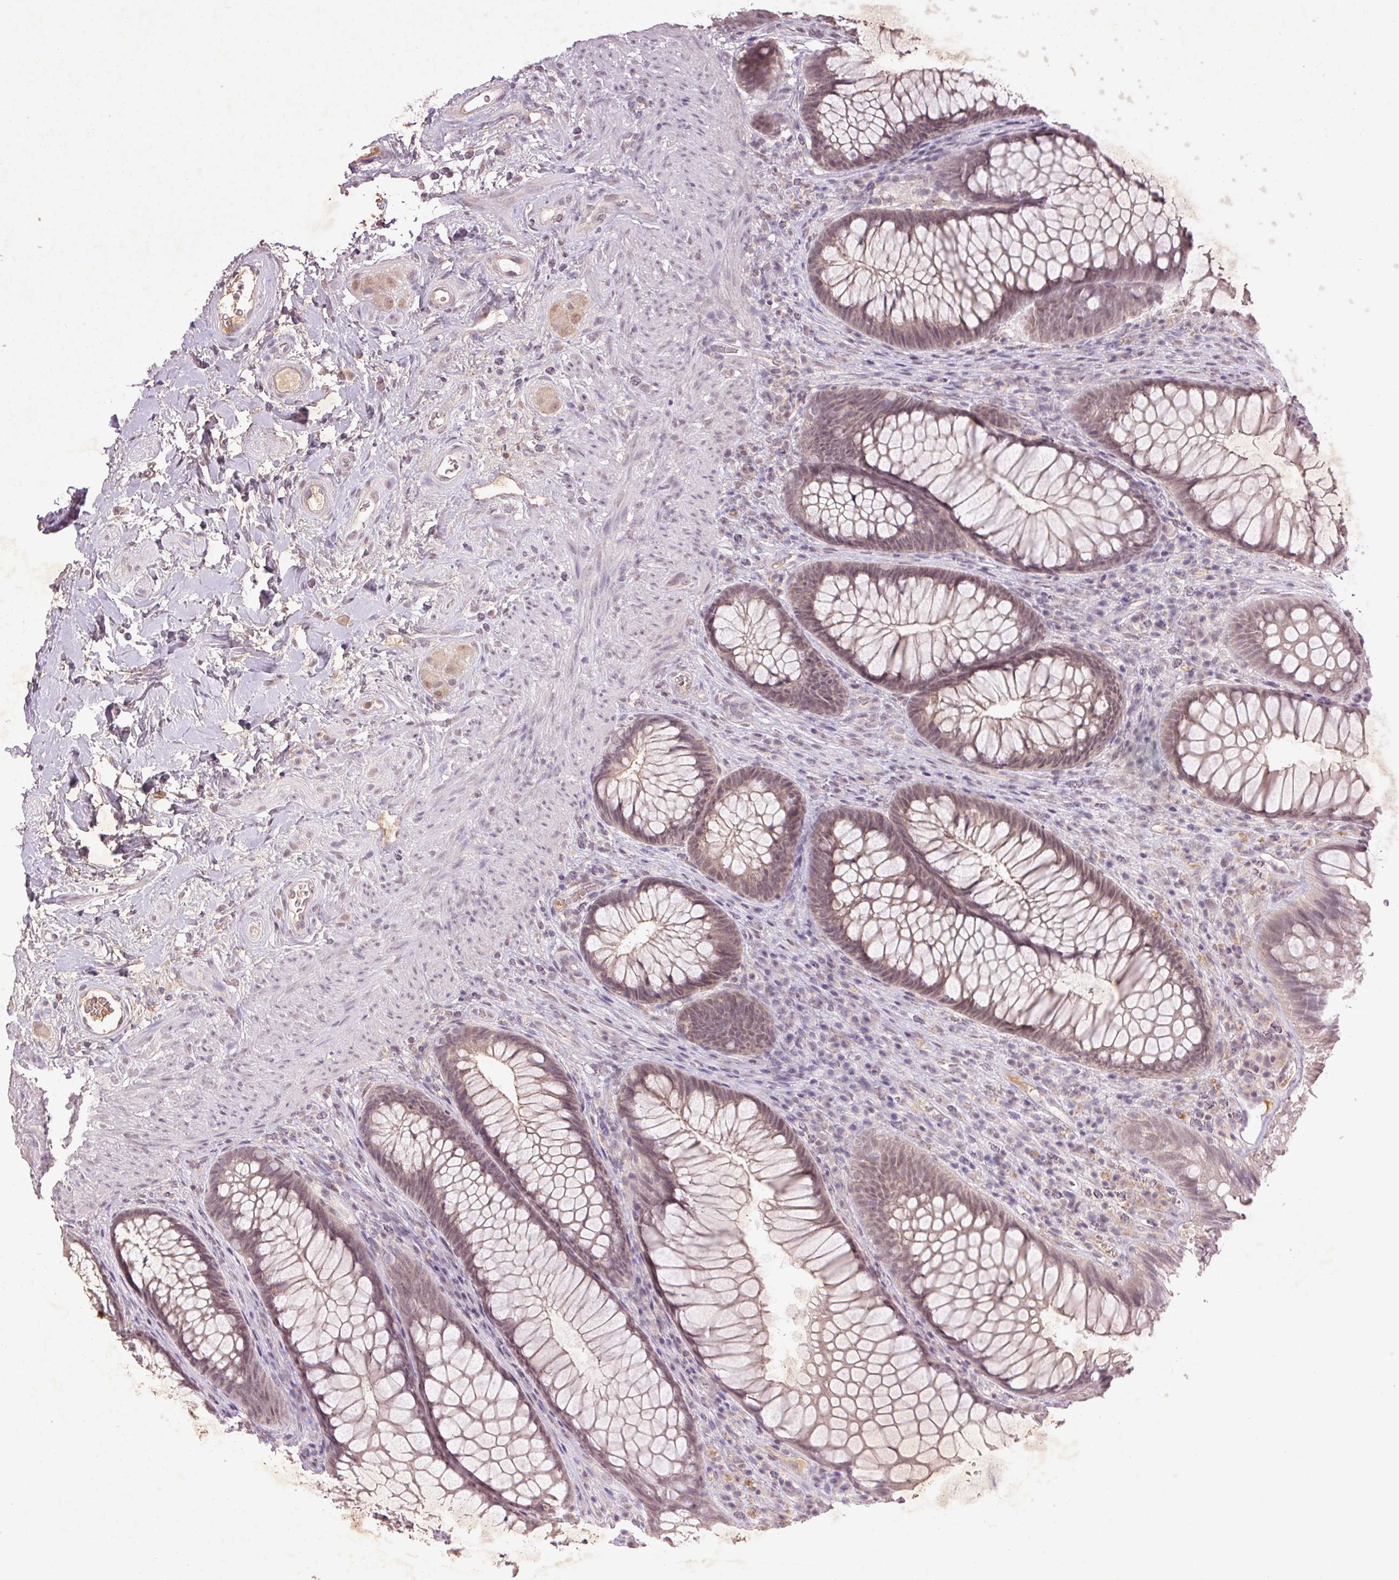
{"staining": {"intensity": "weak", "quantity": "<25%", "location": "cytoplasmic/membranous,nuclear"}, "tissue": "rectum", "cell_type": "Glandular cells", "image_type": "normal", "snomed": [{"axis": "morphology", "description": "Normal tissue, NOS"}, {"axis": "topography", "description": "Smooth muscle"}, {"axis": "topography", "description": "Rectum"}], "caption": "The immunohistochemistry (IHC) photomicrograph has no significant staining in glandular cells of rectum.", "gene": "FAM168B", "patient": {"sex": "male", "age": 53}}